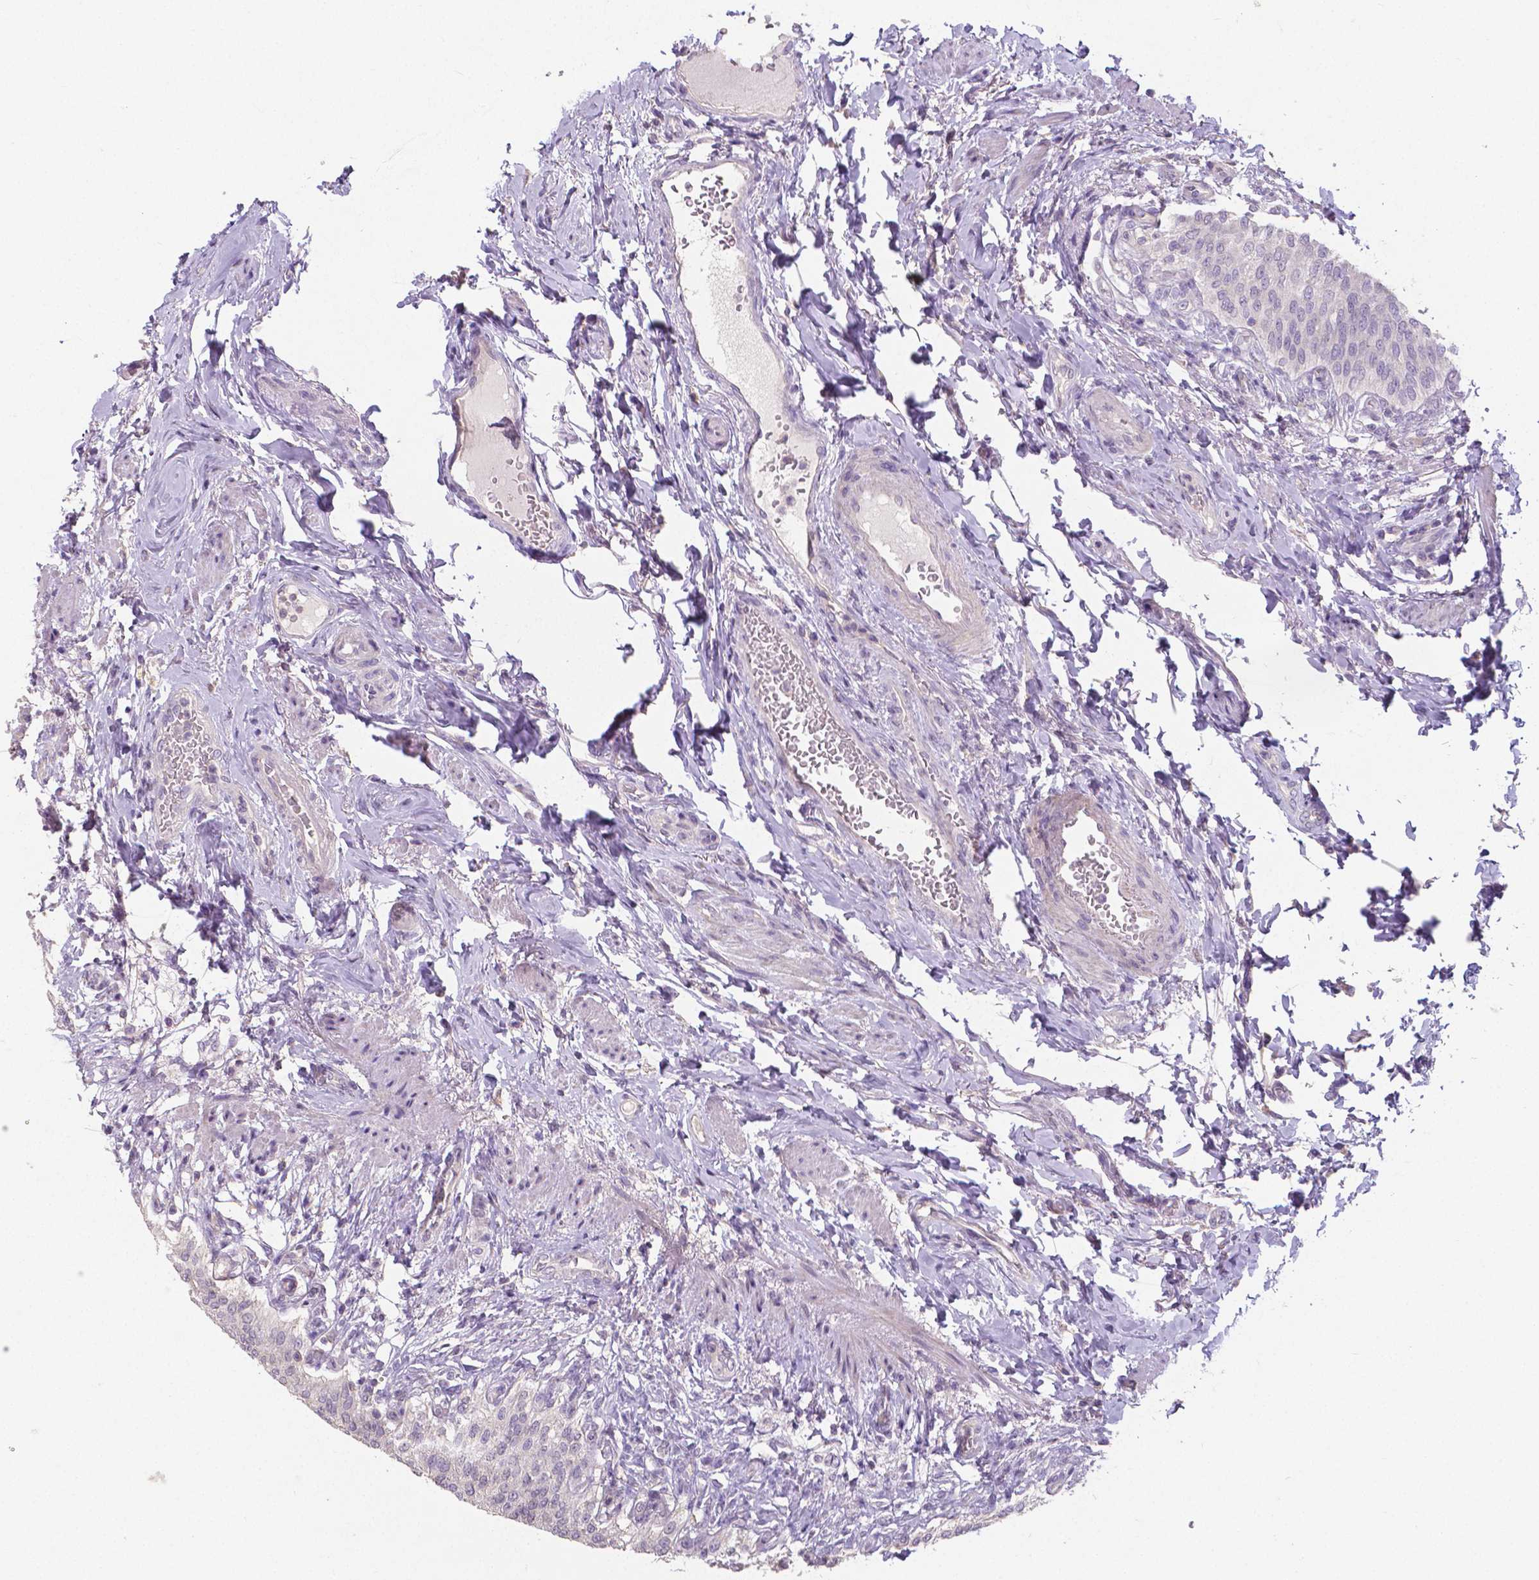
{"staining": {"intensity": "negative", "quantity": "none", "location": "none"}, "tissue": "urinary bladder", "cell_type": "Urothelial cells", "image_type": "normal", "snomed": [{"axis": "morphology", "description": "Normal tissue, NOS"}, {"axis": "topography", "description": "Urinary bladder"}, {"axis": "topography", "description": "Peripheral nerve tissue"}], "caption": "Immunohistochemistry (IHC) of unremarkable urinary bladder displays no expression in urothelial cells.", "gene": "CRMP1", "patient": {"sex": "female", "age": 60}}